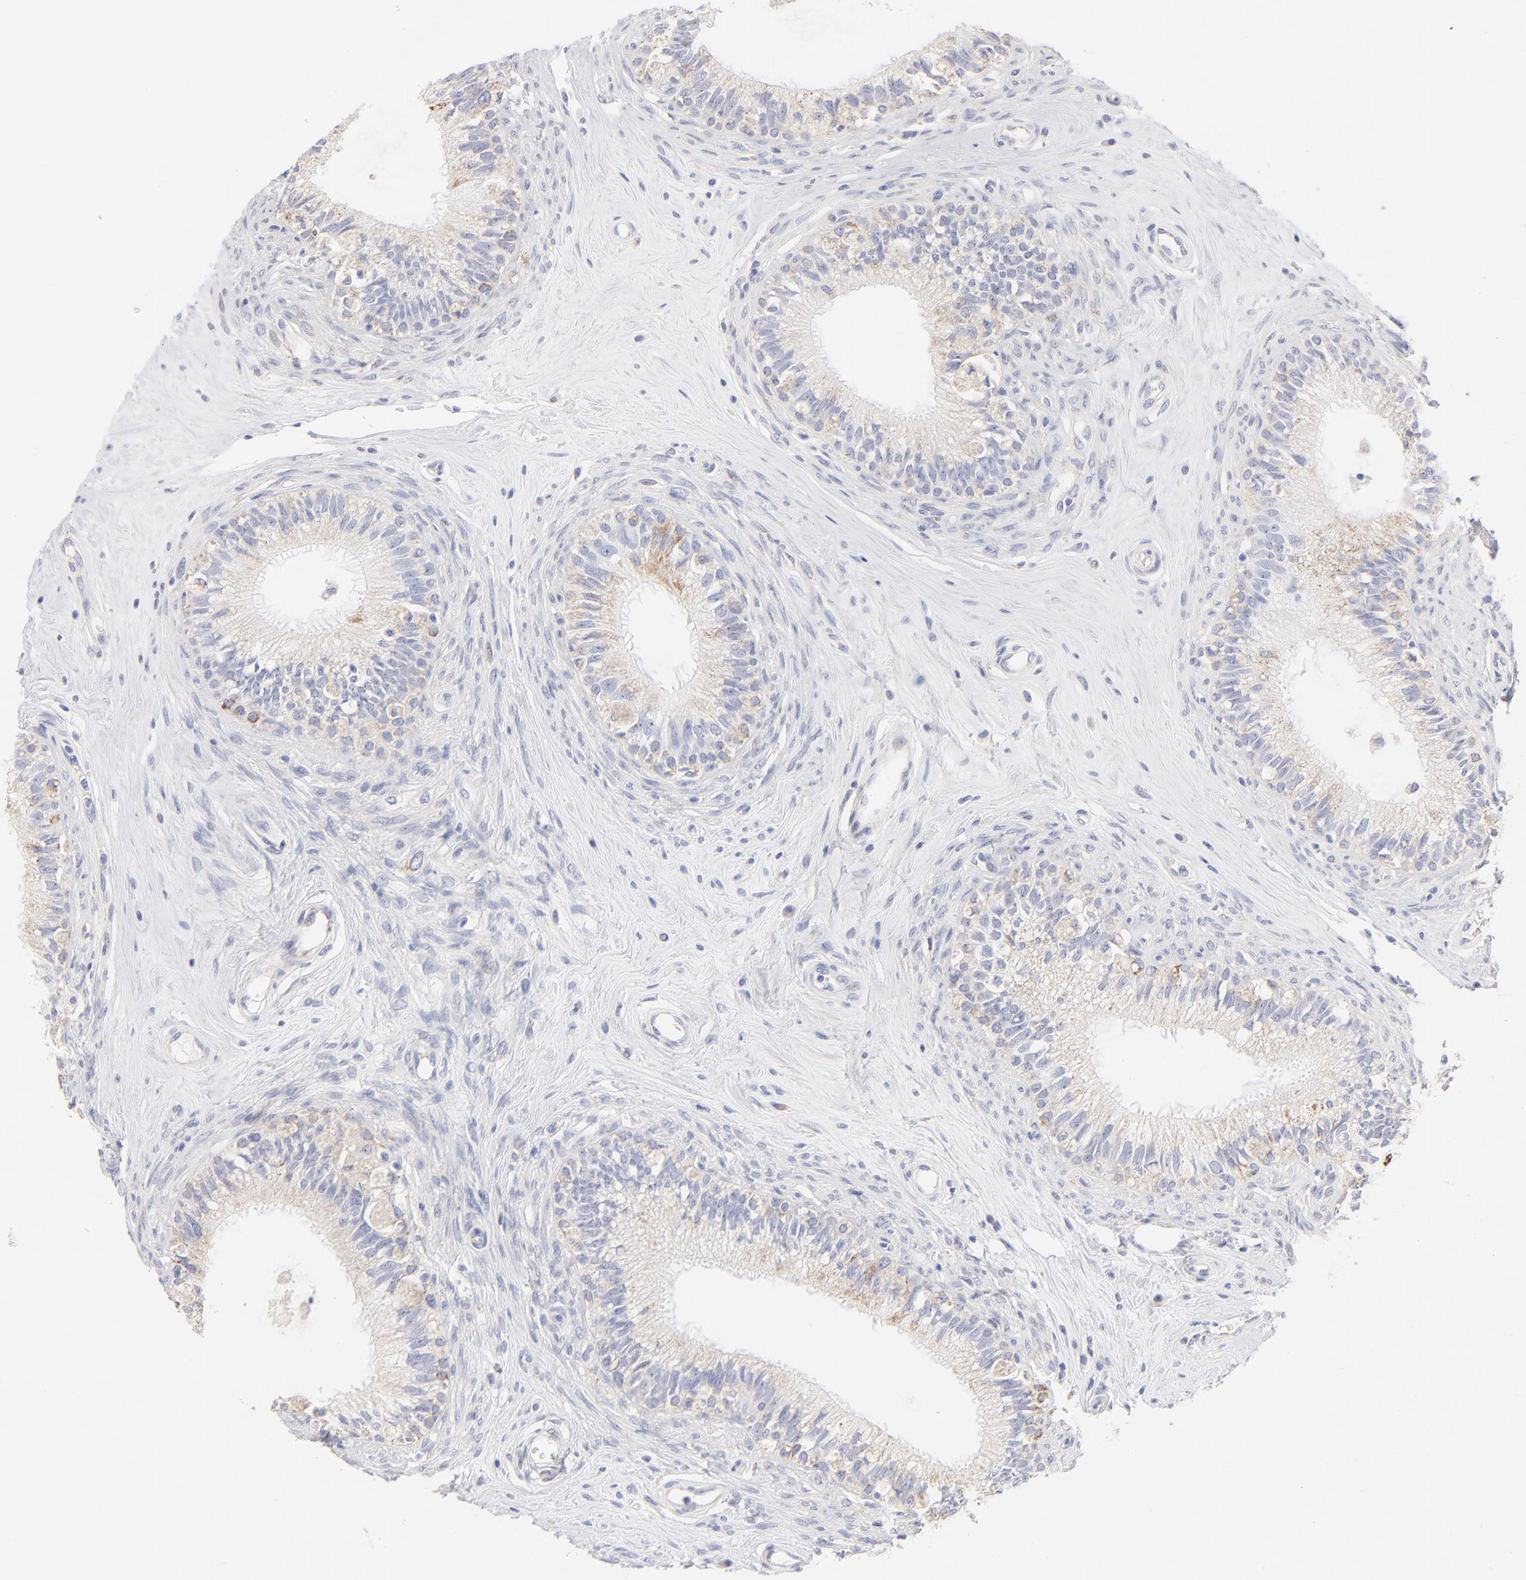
{"staining": {"intensity": "weak", "quantity": ">75%", "location": "cytoplasmic/membranous"}, "tissue": "epididymis", "cell_type": "Glandular cells", "image_type": "normal", "snomed": [{"axis": "morphology", "description": "Normal tissue, NOS"}, {"axis": "morphology", "description": "Inflammation, NOS"}, {"axis": "topography", "description": "Epididymis"}], "caption": "This micrograph exhibits IHC staining of benign epididymis, with low weak cytoplasmic/membranous positivity in about >75% of glandular cells.", "gene": "TST", "patient": {"sex": "male", "age": 84}}